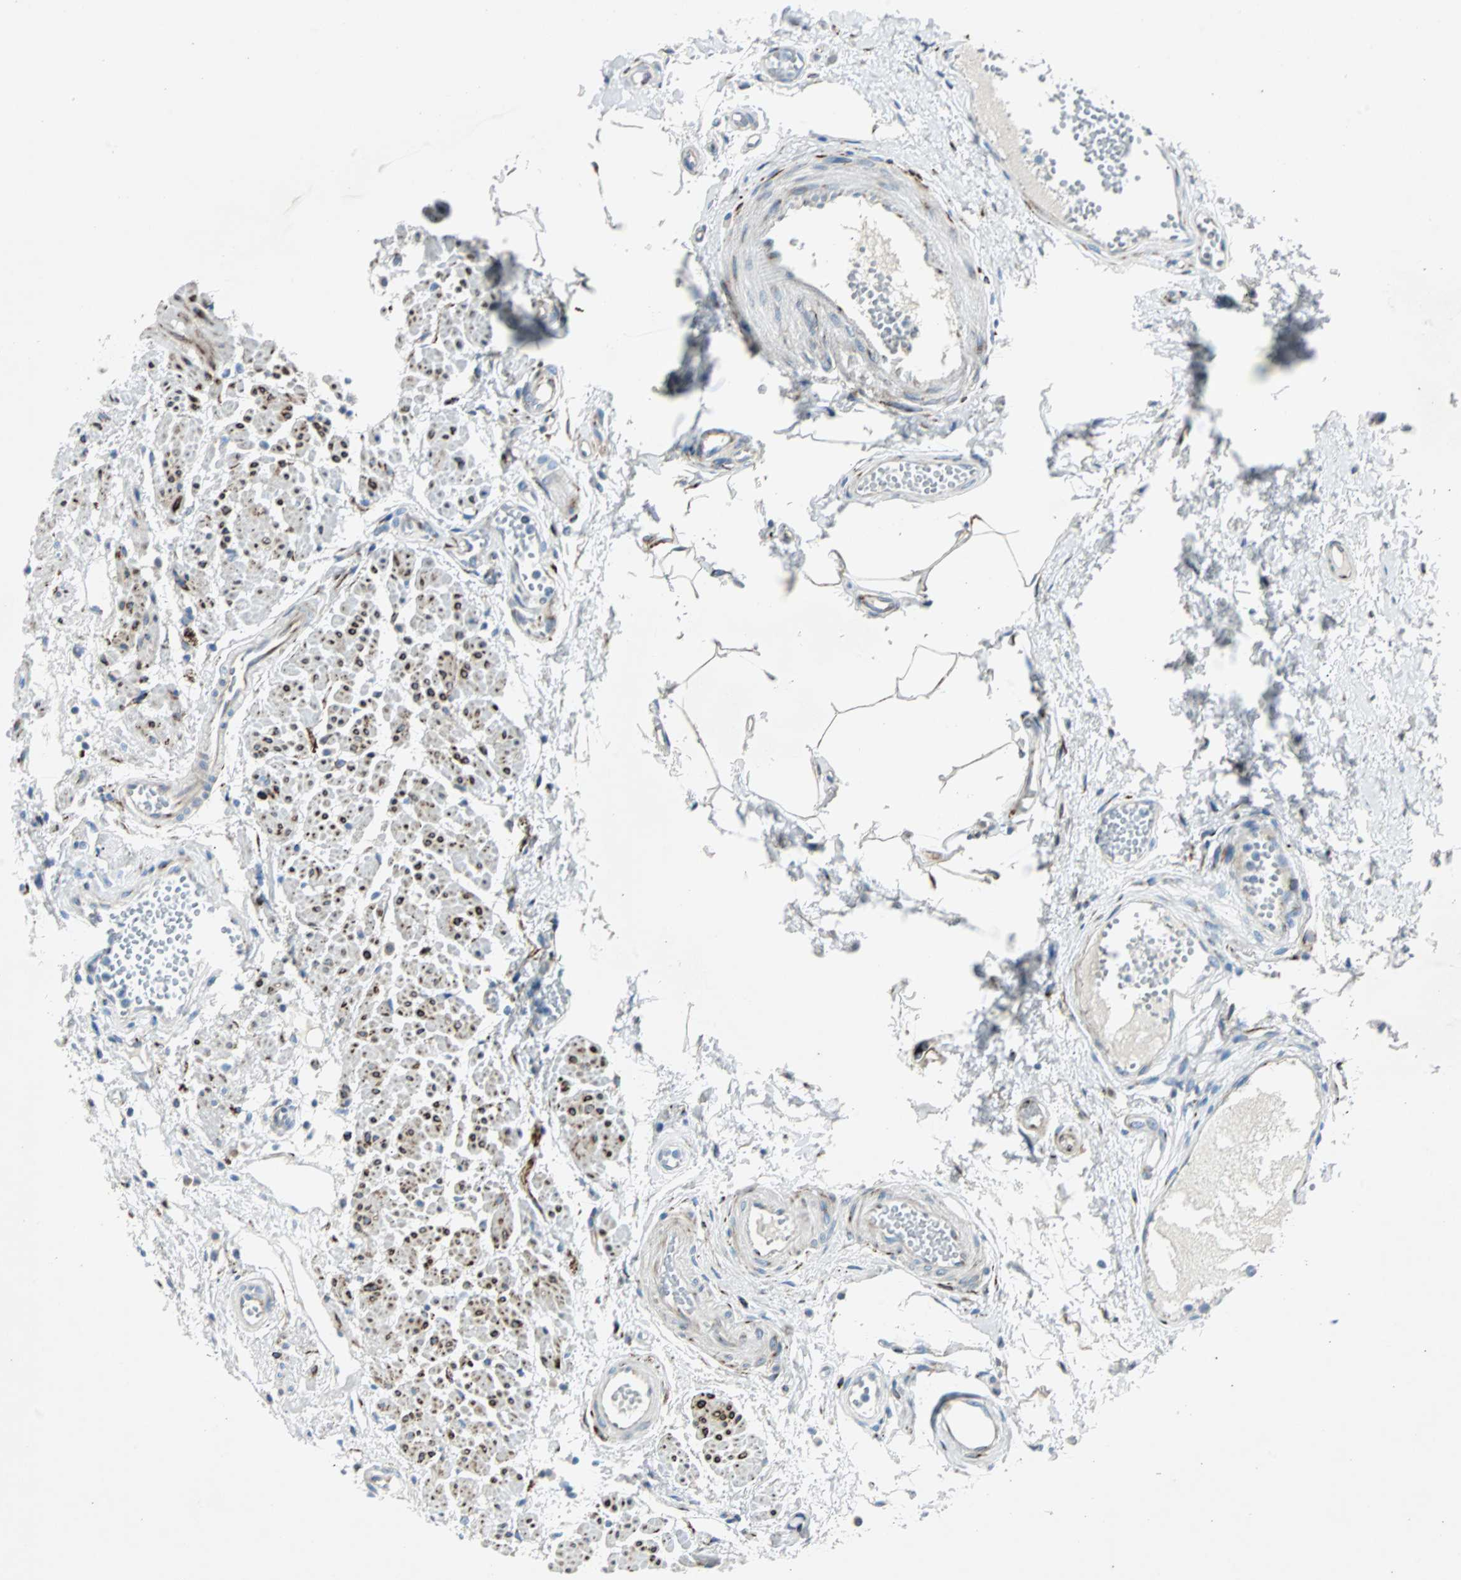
{"staining": {"intensity": "weak", "quantity": "25%-75%", "location": "cytoplasmic/membranous"}, "tissue": "stomach", "cell_type": "Glandular cells", "image_type": "normal", "snomed": [{"axis": "morphology", "description": "Normal tissue, NOS"}, {"axis": "topography", "description": "Stomach, upper"}], "caption": "About 25%-75% of glandular cells in benign human stomach exhibit weak cytoplasmic/membranous protein expression as visualized by brown immunohistochemical staining.", "gene": "BBC3", "patient": {"sex": "male", "age": 72}}